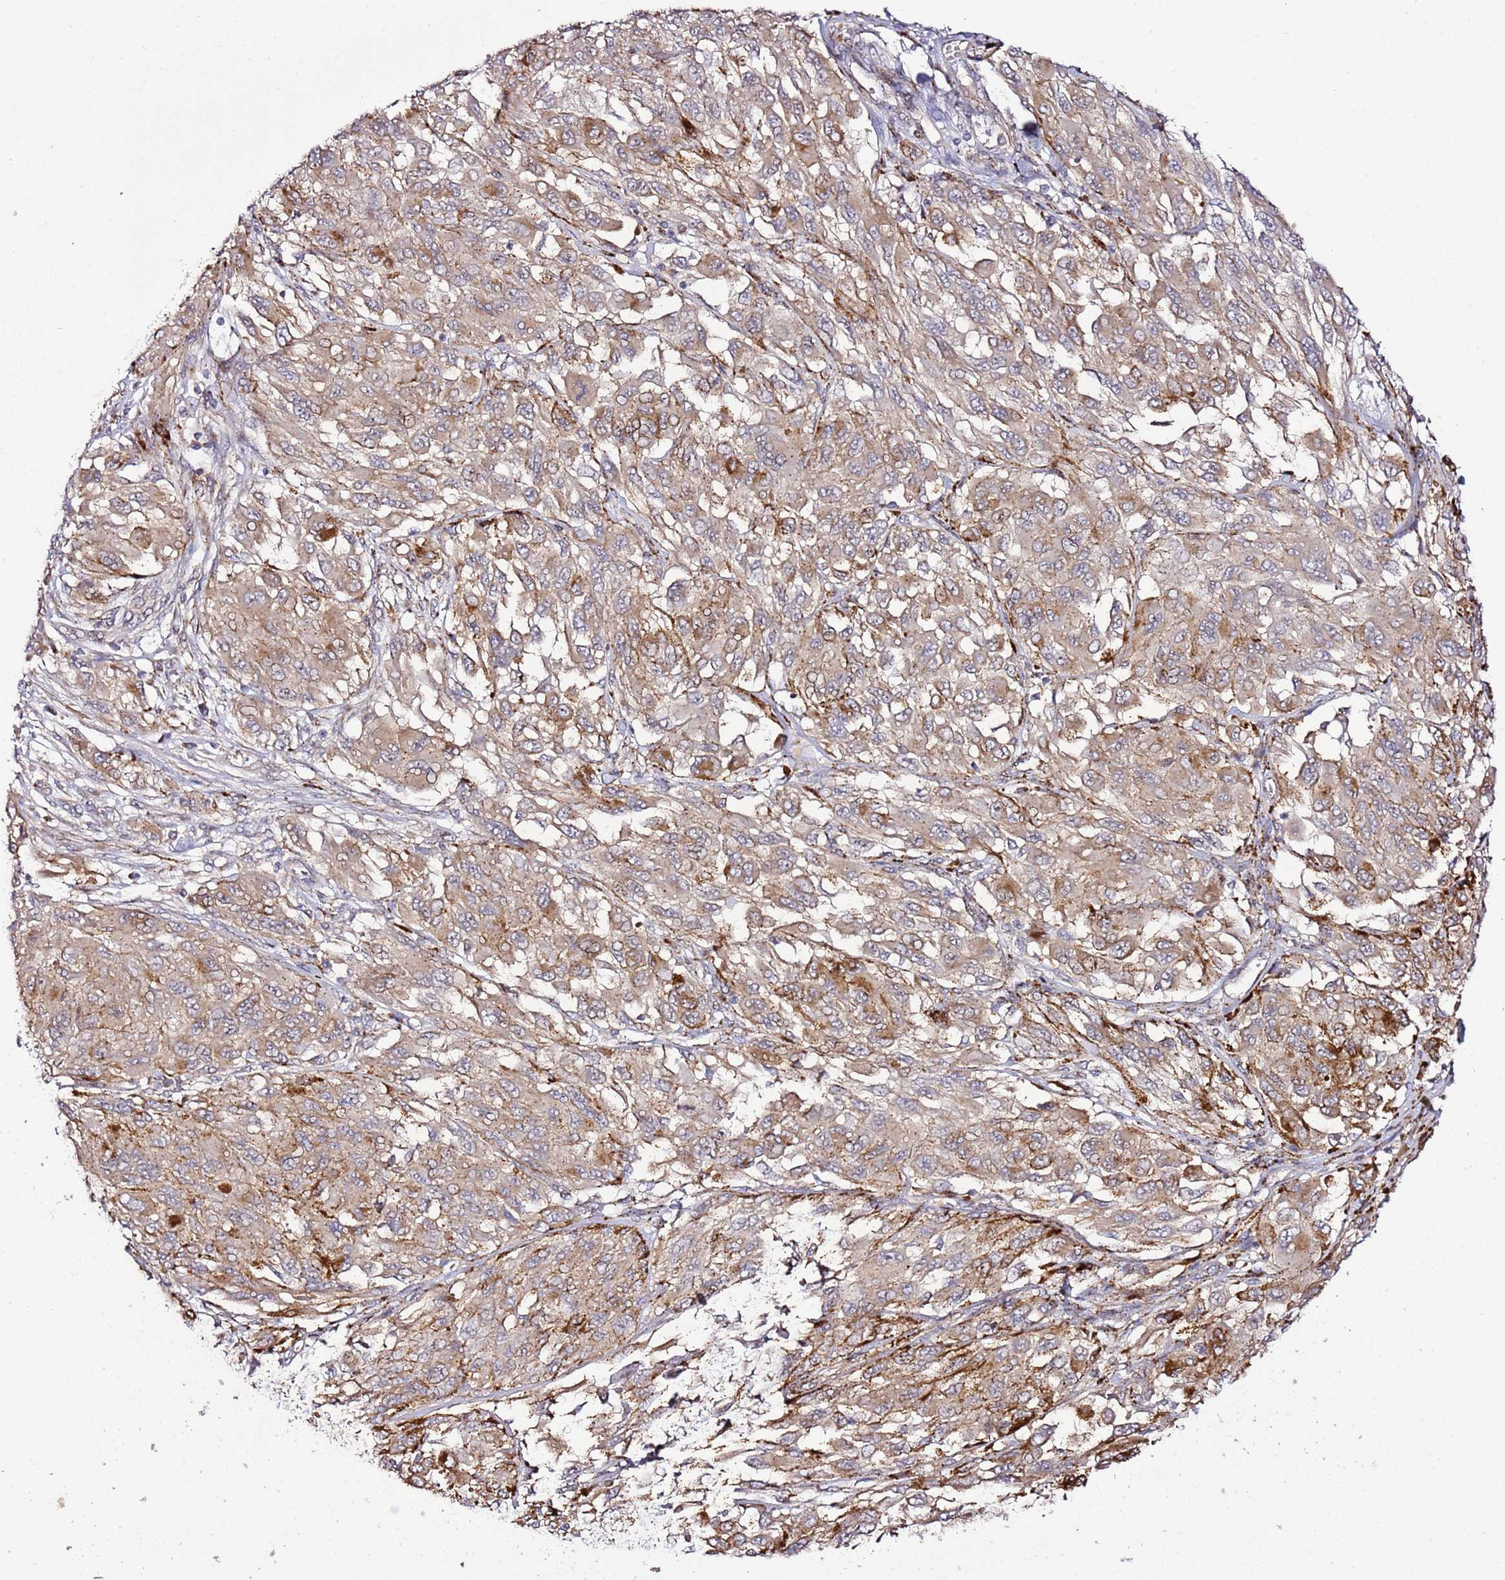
{"staining": {"intensity": "moderate", "quantity": ">75%", "location": "cytoplasmic/membranous"}, "tissue": "melanoma", "cell_type": "Tumor cells", "image_type": "cancer", "snomed": [{"axis": "morphology", "description": "Malignant melanoma, NOS"}, {"axis": "topography", "description": "Skin"}], "caption": "The immunohistochemical stain highlights moderate cytoplasmic/membranous expression in tumor cells of malignant melanoma tissue.", "gene": "PVRIG", "patient": {"sex": "female", "age": 91}}